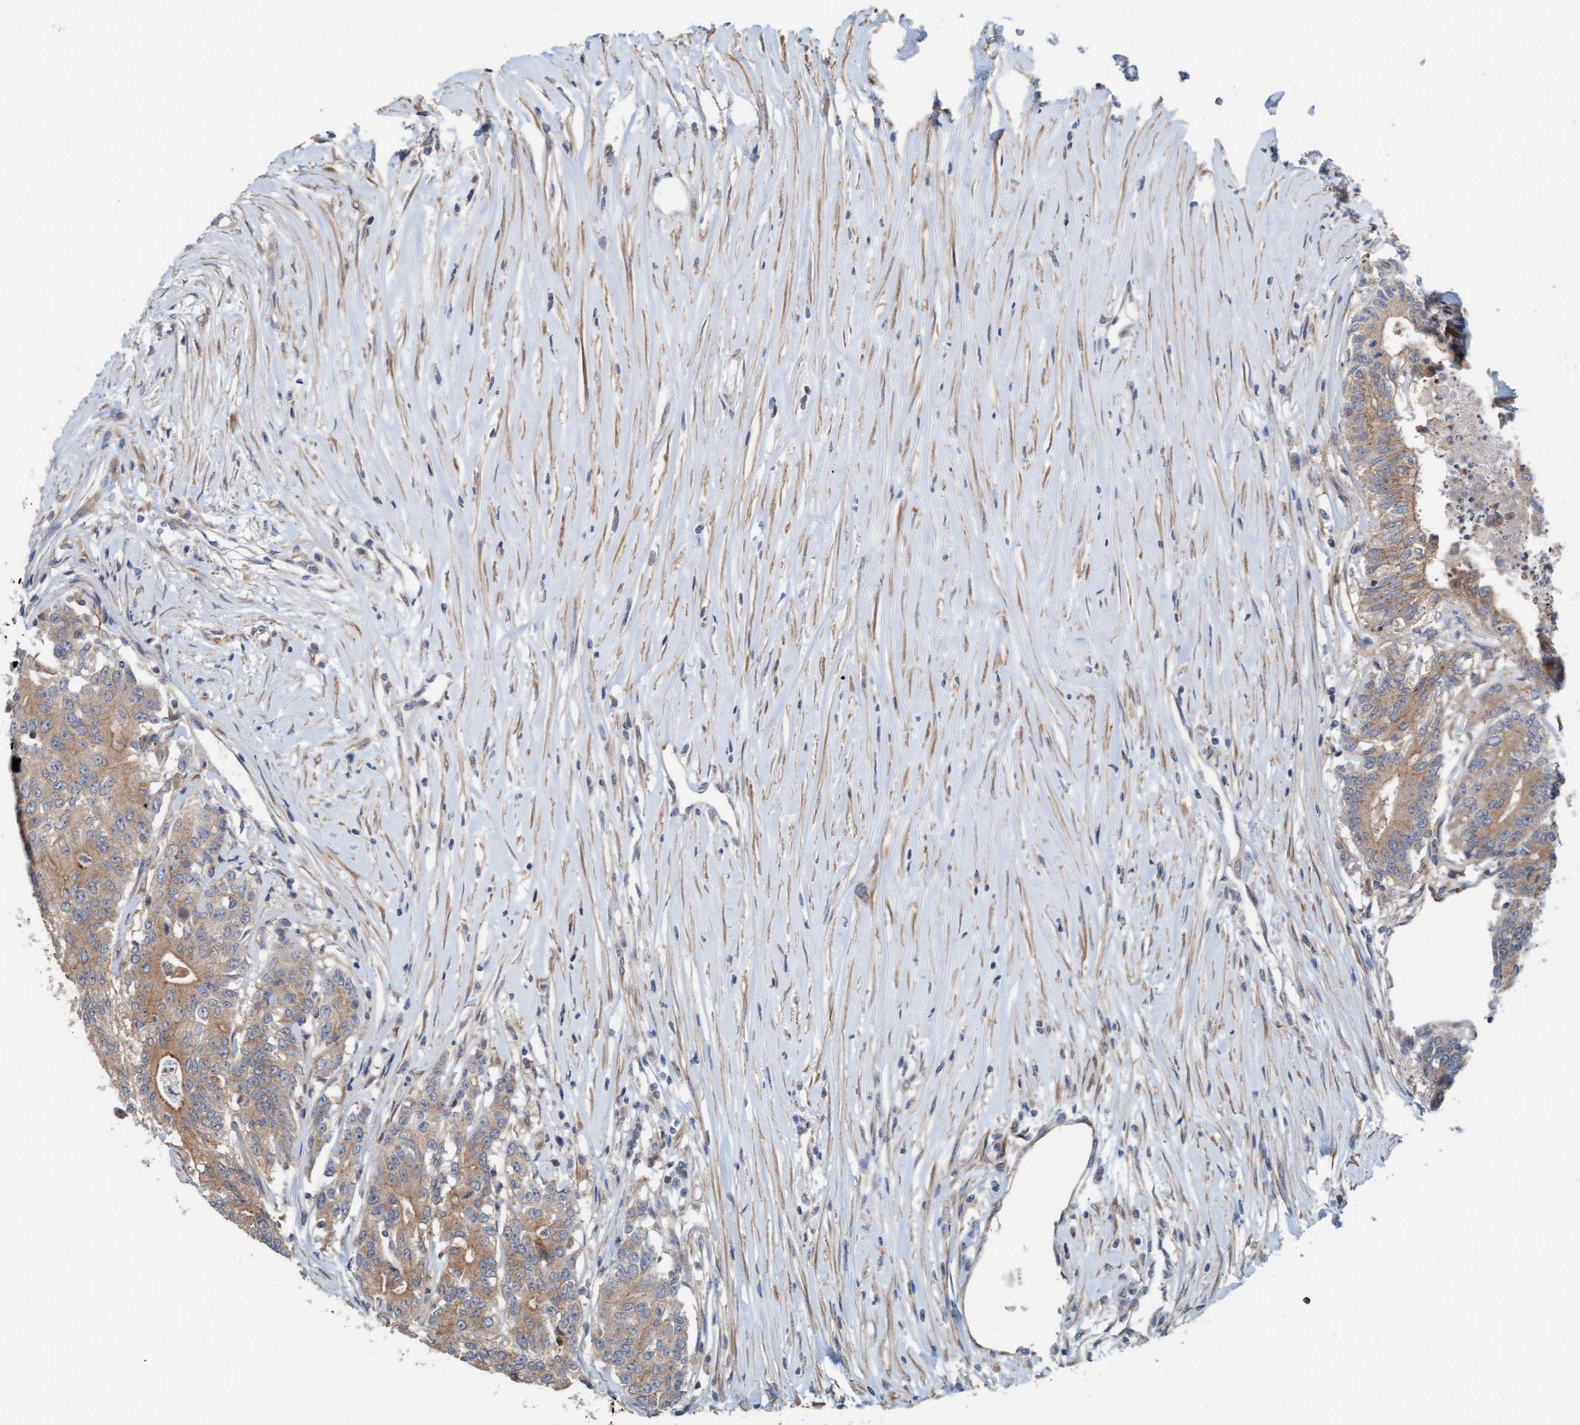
{"staining": {"intensity": "moderate", "quantity": ">75%", "location": "cytoplasmic/membranous"}, "tissue": "colorectal cancer", "cell_type": "Tumor cells", "image_type": "cancer", "snomed": [{"axis": "morphology", "description": "Adenocarcinoma, NOS"}, {"axis": "topography", "description": "Colon"}], "caption": "DAB immunohistochemical staining of colorectal adenocarcinoma reveals moderate cytoplasmic/membranous protein expression in about >75% of tumor cells.", "gene": "UBAP1", "patient": {"sex": "female", "age": 77}}